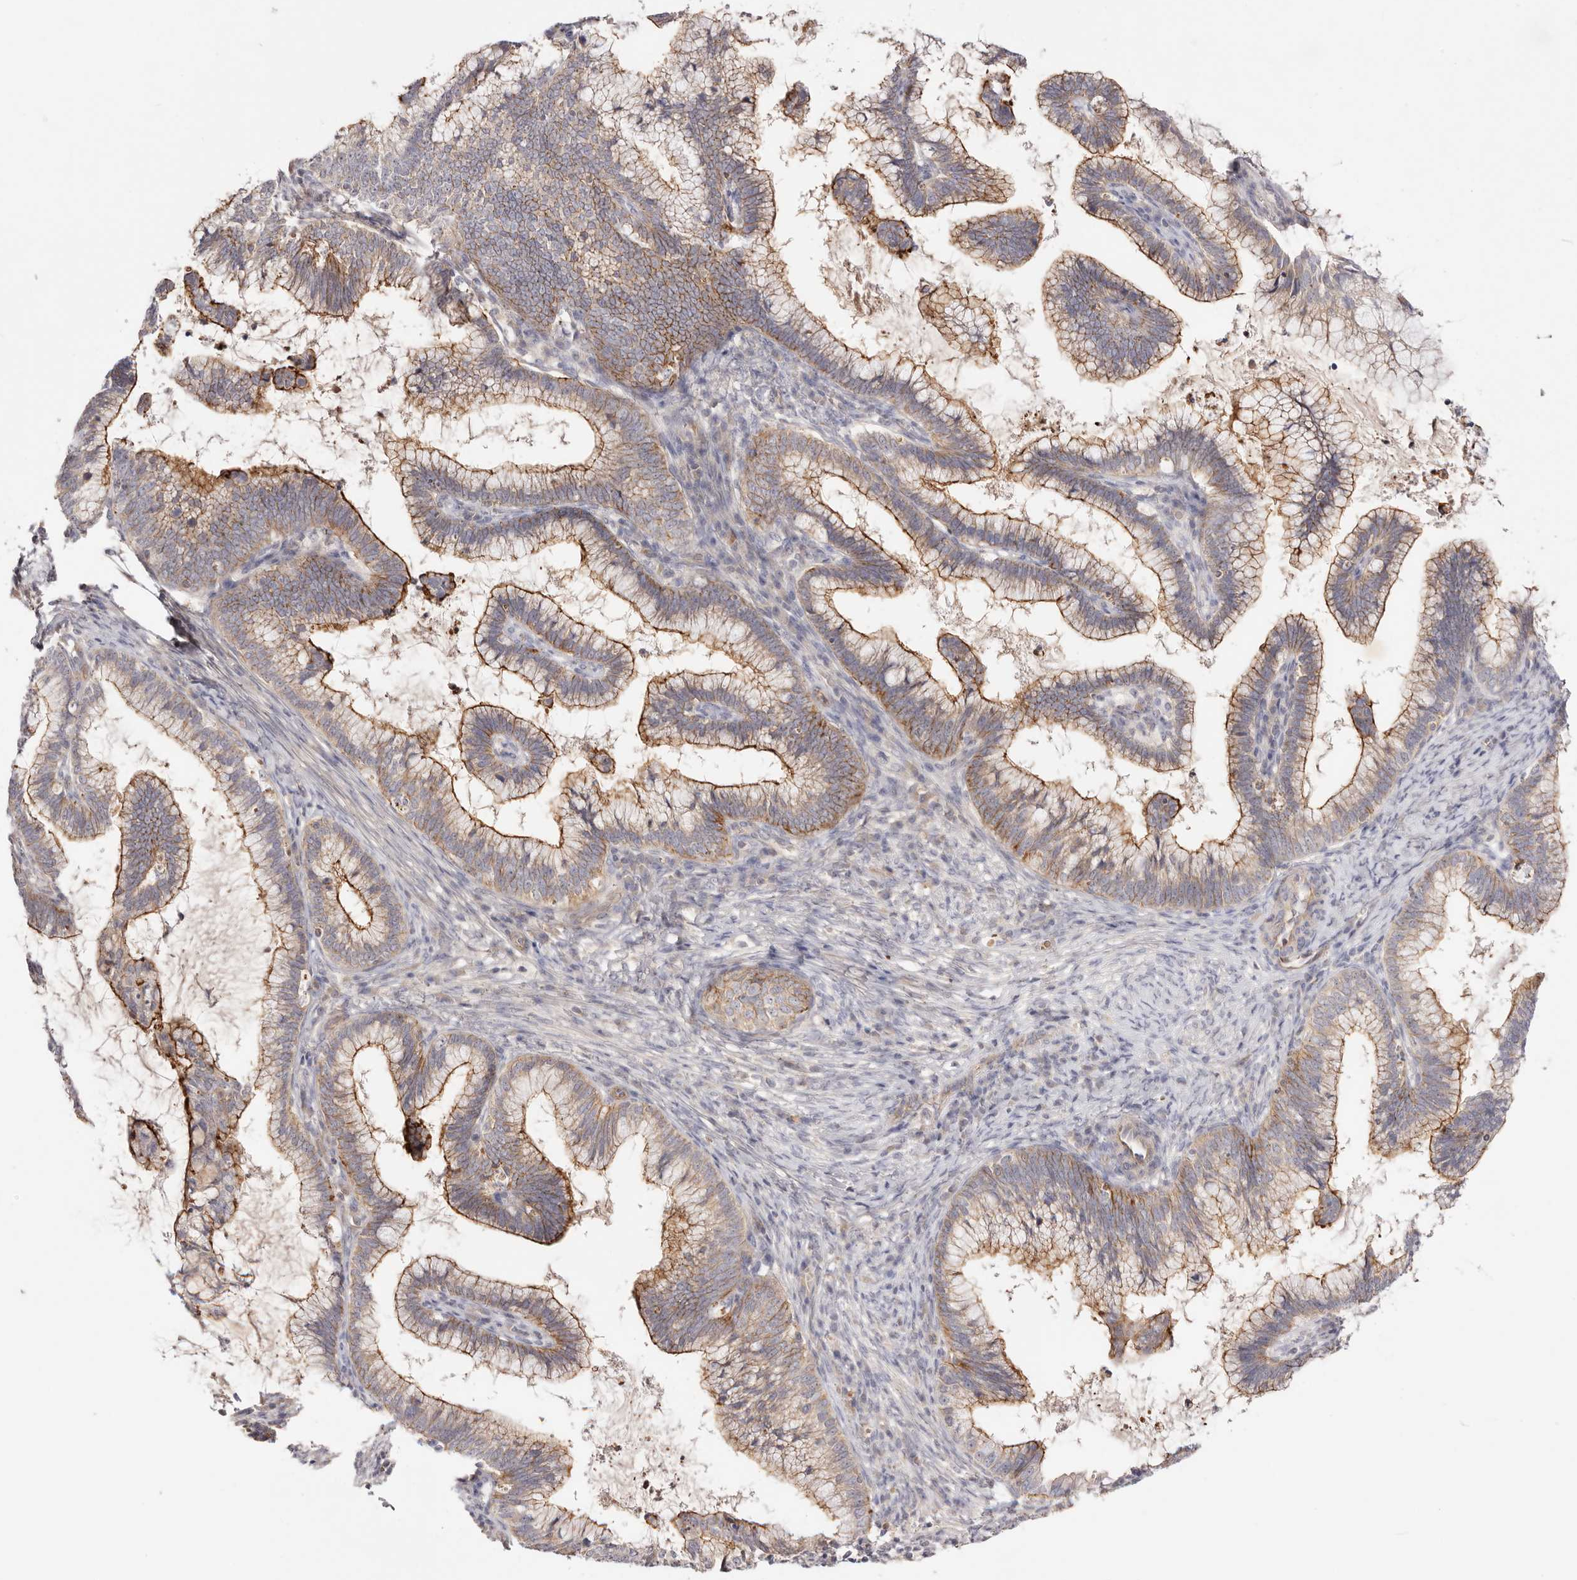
{"staining": {"intensity": "strong", "quantity": "25%-75%", "location": "cytoplasmic/membranous"}, "tissue": "cervical cancer", "cell_type": "Tumor cells", "image_type": "cancer", "snomed": [{"axis": "morphology", "description": "Adenocarcinoma, NOS"}, {"axis": "topography", "description": "Cervix"}], "caption": "DAB immunohistochemical staining of human cervical cancer (adenocarcinoma) displays strong cytoplasmic/membranous protein expression in about 25%-75% of tumor cells.", "gene": "SLC35B2", "patient": {"sex": "female", "age": 36}}